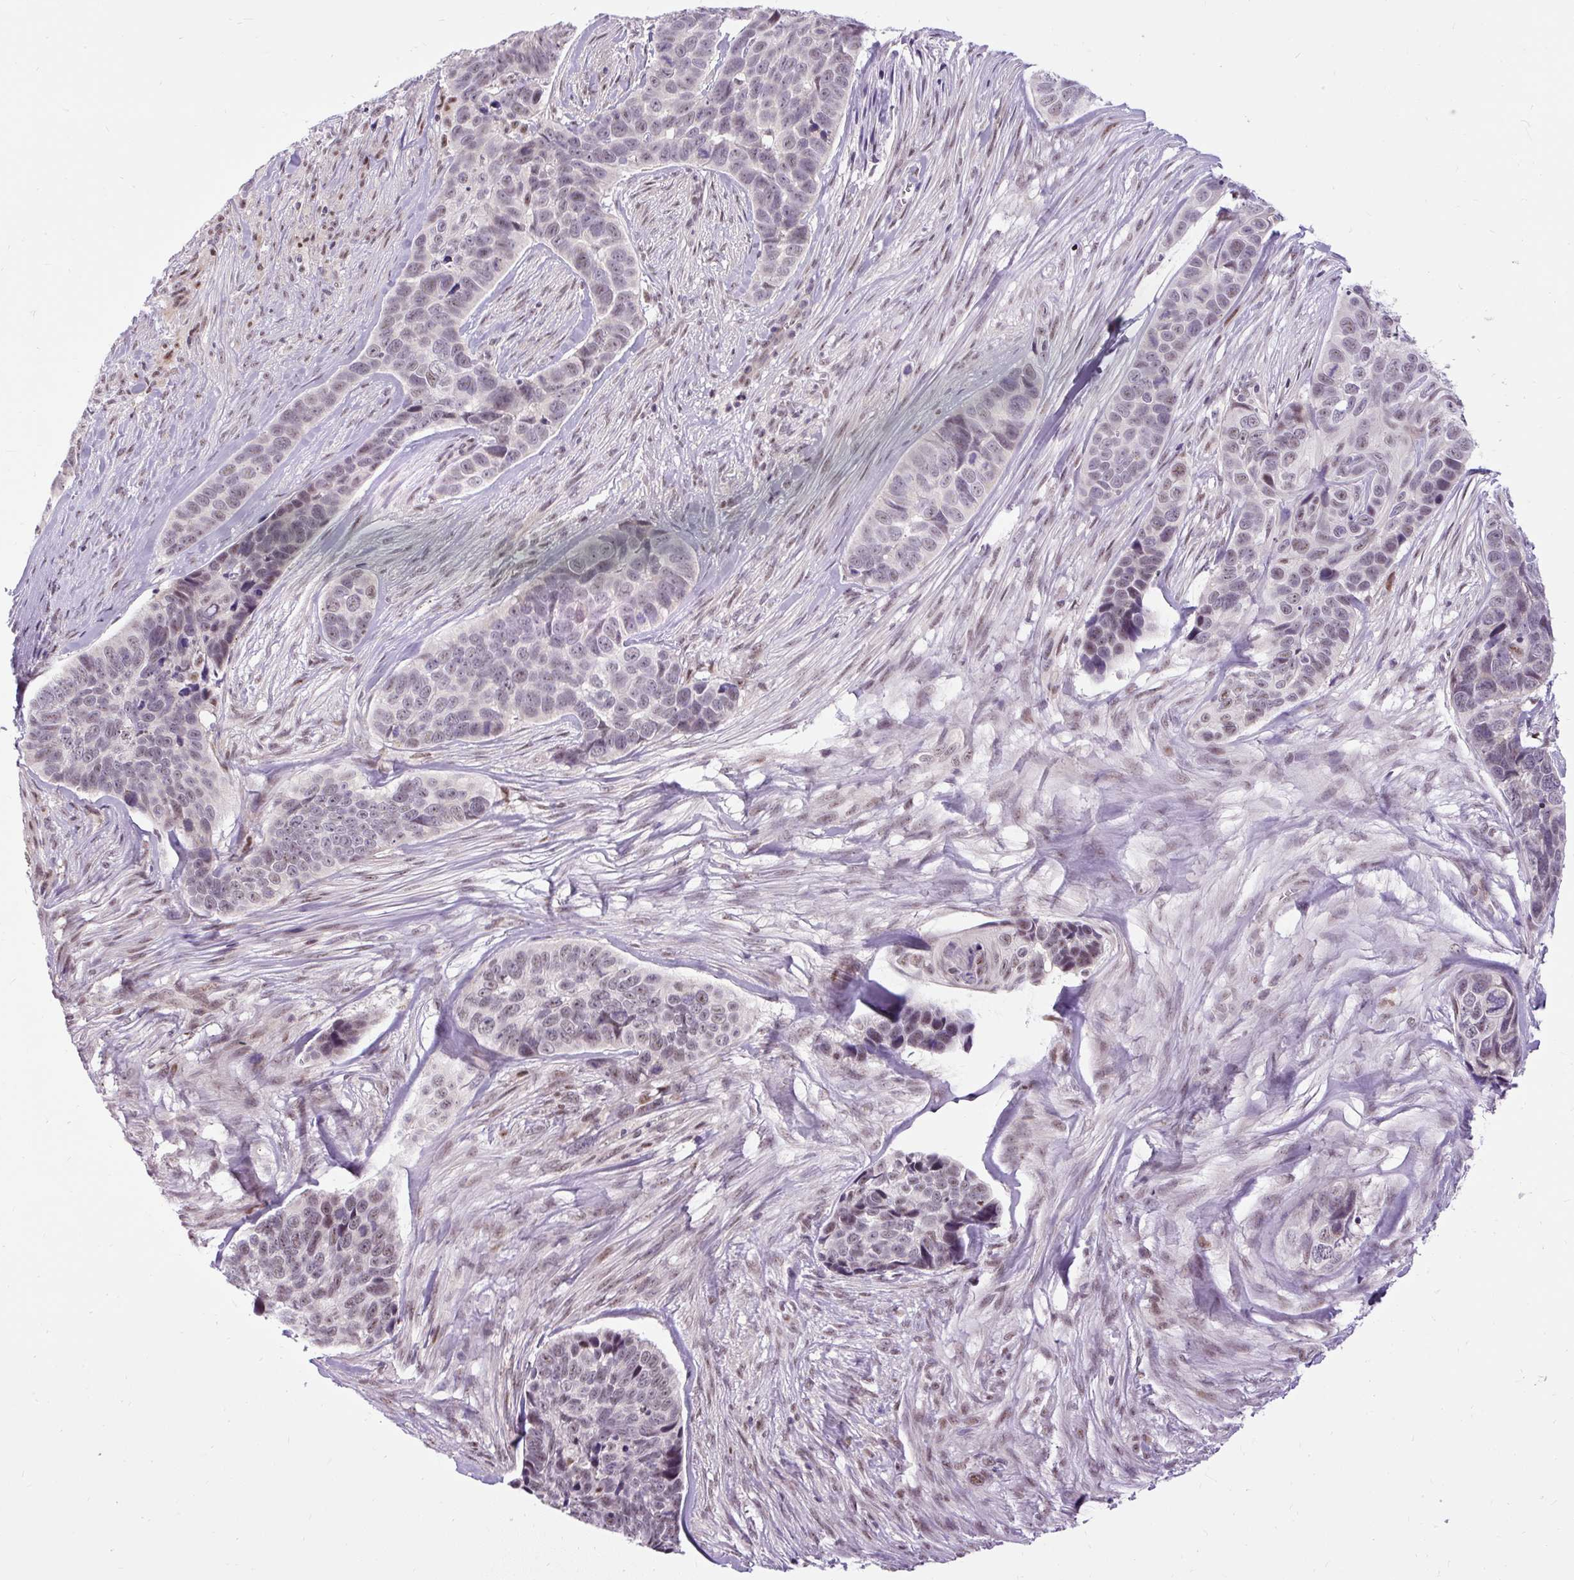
{"staining": {"intensity": "weak", "quantity": "<25%", "location": "nuclear"}, "tissue": "skin cancer", "cell_type": "Tumor cells", "image_type": "cancer", "snomed": [{"axis": "morphology", "description": "Basal cell carcinoma"}, {"axis": "topography", "description": "Skin"}], "caption": "This photomicrograph is of skin basal cell carcinoma stained with immunohistochemistry (IHC) to label a protein in brown with the nuclei are counter-stained blue. There is no staining in tumor cells. (DAB (3,3'-diaminobenzidine) immunohistochemistry with hematoxylin counter stain).", "gene": "SMC5", "patient": {"sex": "female", "age": 82}}